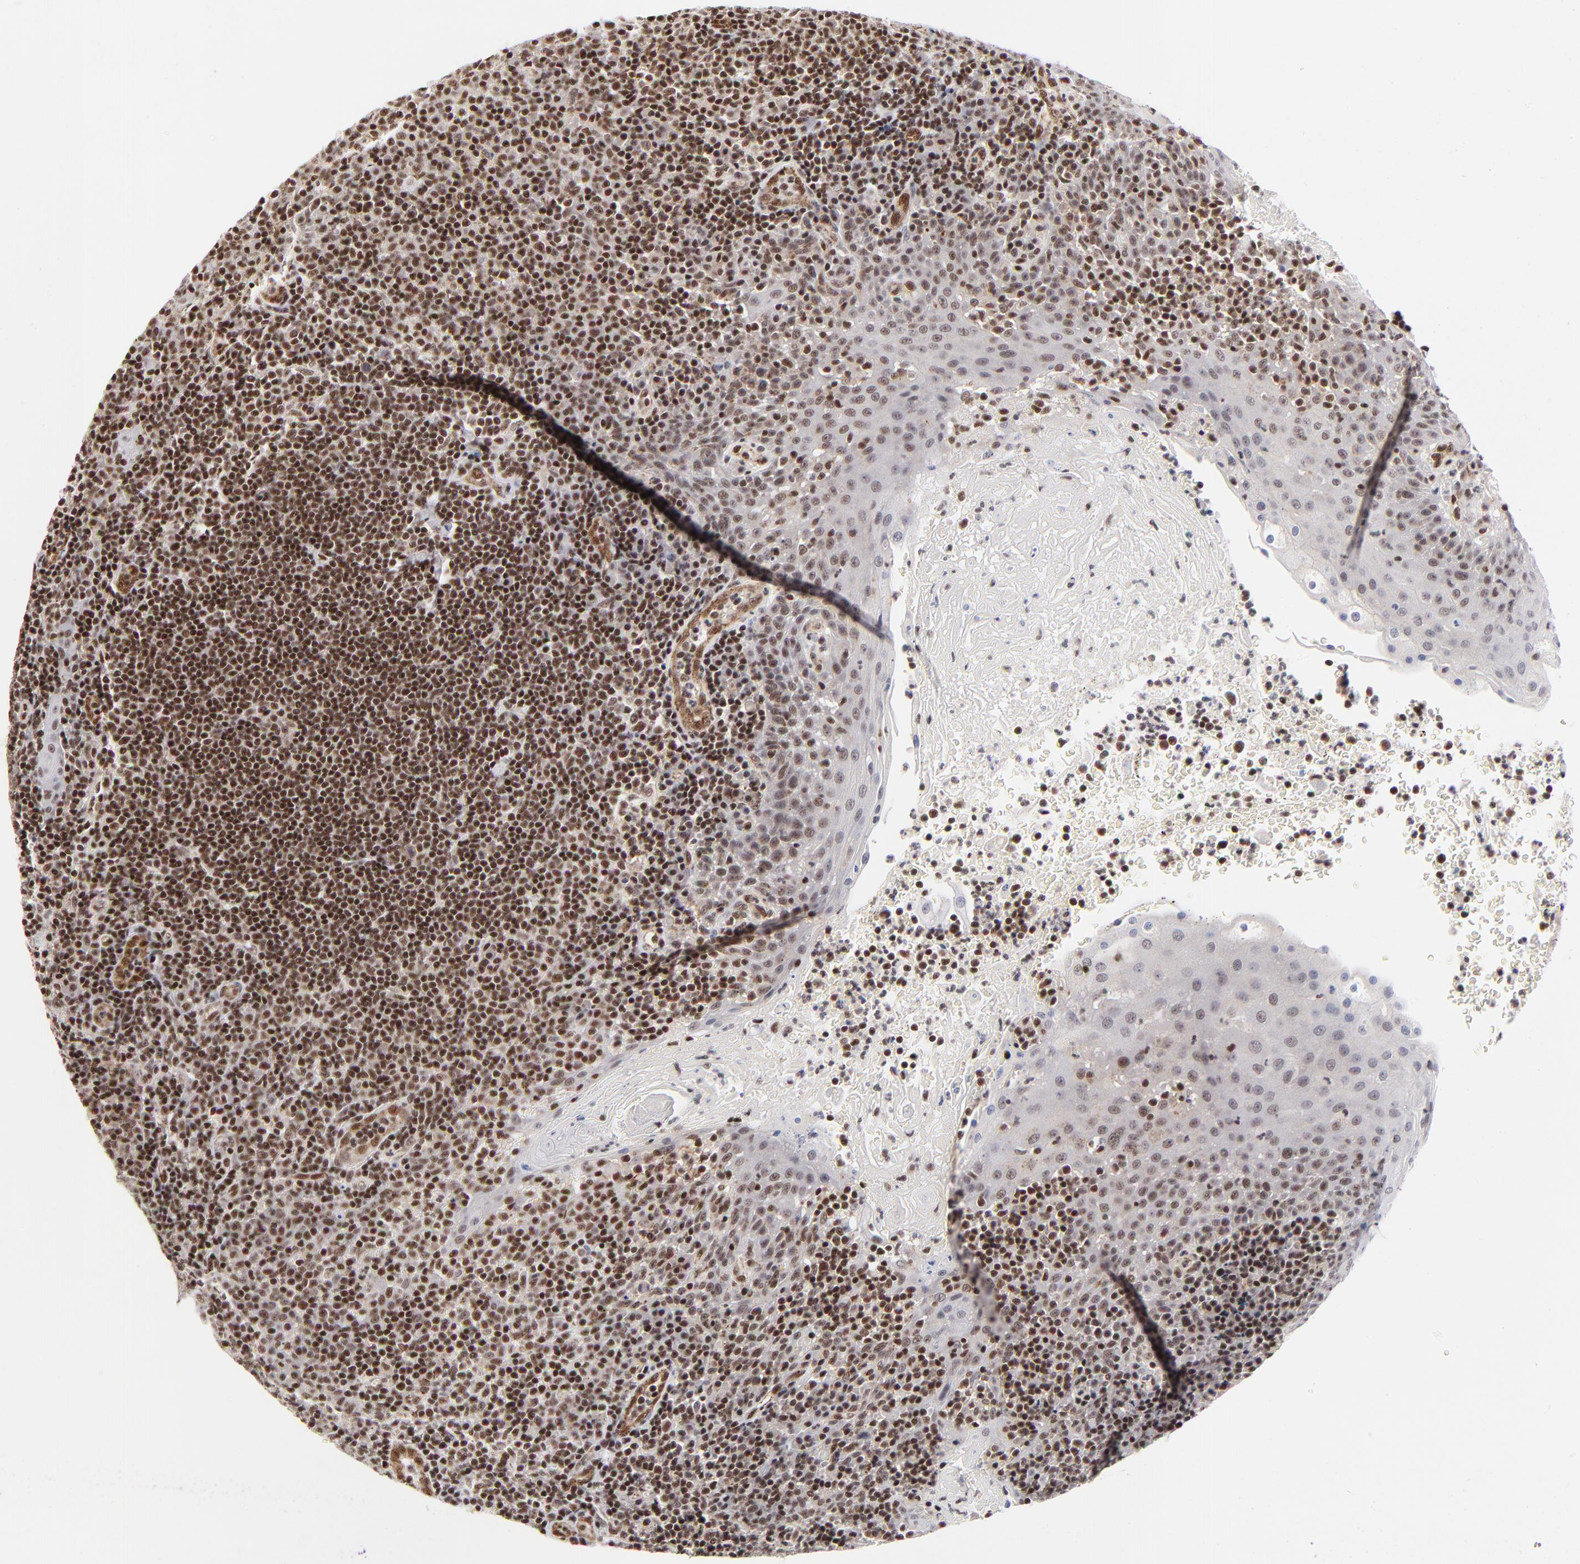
{"staining": {"intensity": "moderate", "quantity": ">75%", "location": "nuclear"}, "tissue": "tonsil", "cell_type": "Germinal center cells", "image_type": "normal", "snomed": [{"axis": "morphology", "description": "Normal tissue, NOS"}, {"axis": "topography", "description": "Tonsil"}], "caption": "This is a histology image of IHC staining of normal tonsil, which shows moderate staining in the nuclear of germinal center cells.", "gene": "GABPA", "patient": {"sex": "female", "age": 40}}